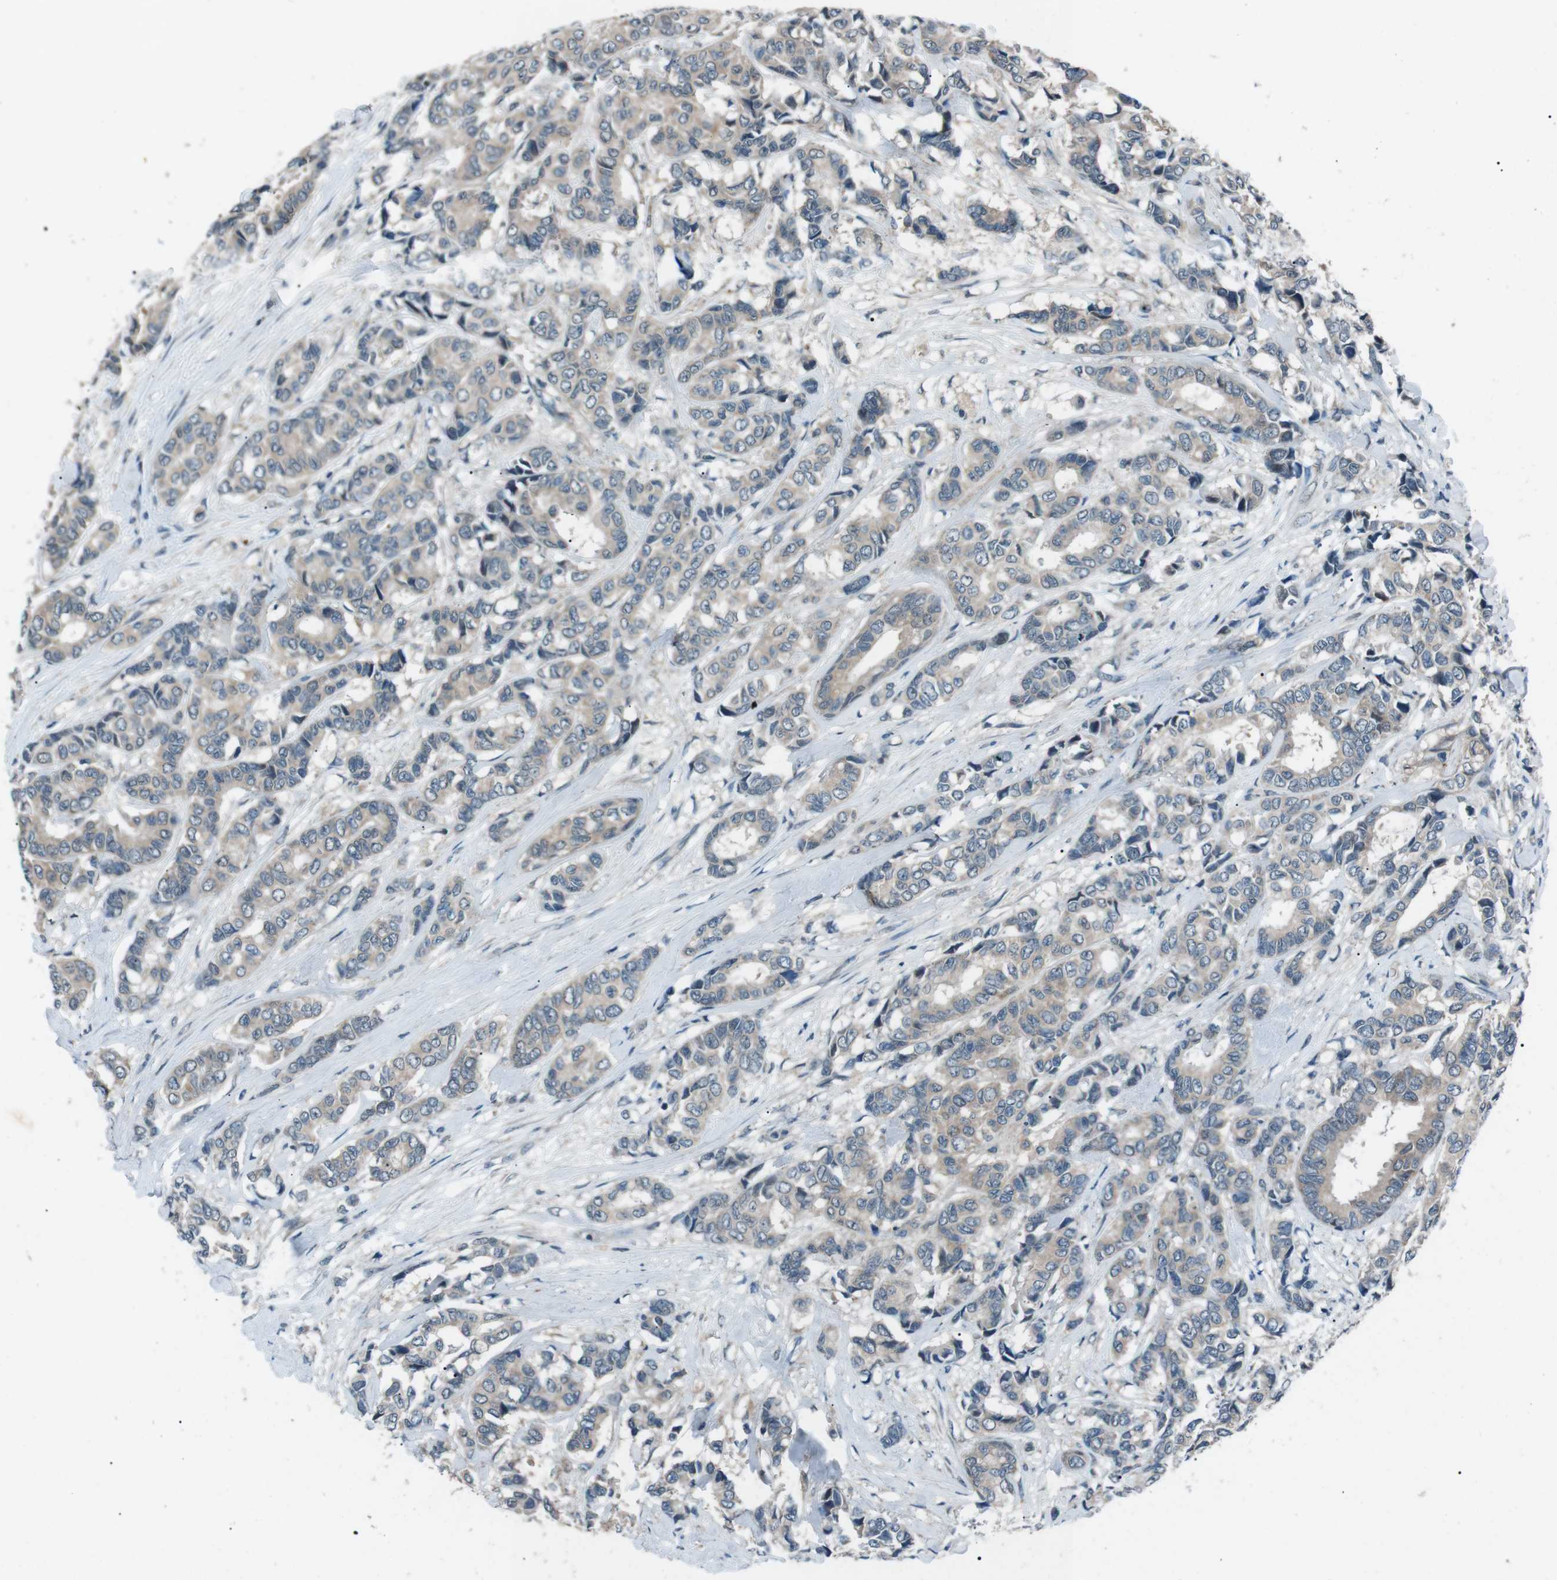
{"staining": {"intensity": "weak", "quantity": "25%-75%", "location": "cytoplasmic/membranous"}, "tissue": "breast cancer", "cell_type": "Tumor cells", "image_type": "cancer", "snomed": [{"axis": "morphology", "description": "Duct carcinoma"}, {"axis": "topography", "description": "Breast"}], "caption": "Immunohistochemistry staining of breast cancer (intraductal carcinoma), which demonstrates low levels of weak cytoplasmic/membranous expression in about 25%-75% of tumor cells indicating weak cytoplasmic/membranous protein expression. The staining was performed using DAB (brown) for protein detection and nuclei were counterstained in hematoxylin (blue).", "gene": "LRIG2", "patient": {"sex": "female", "age": 87}}